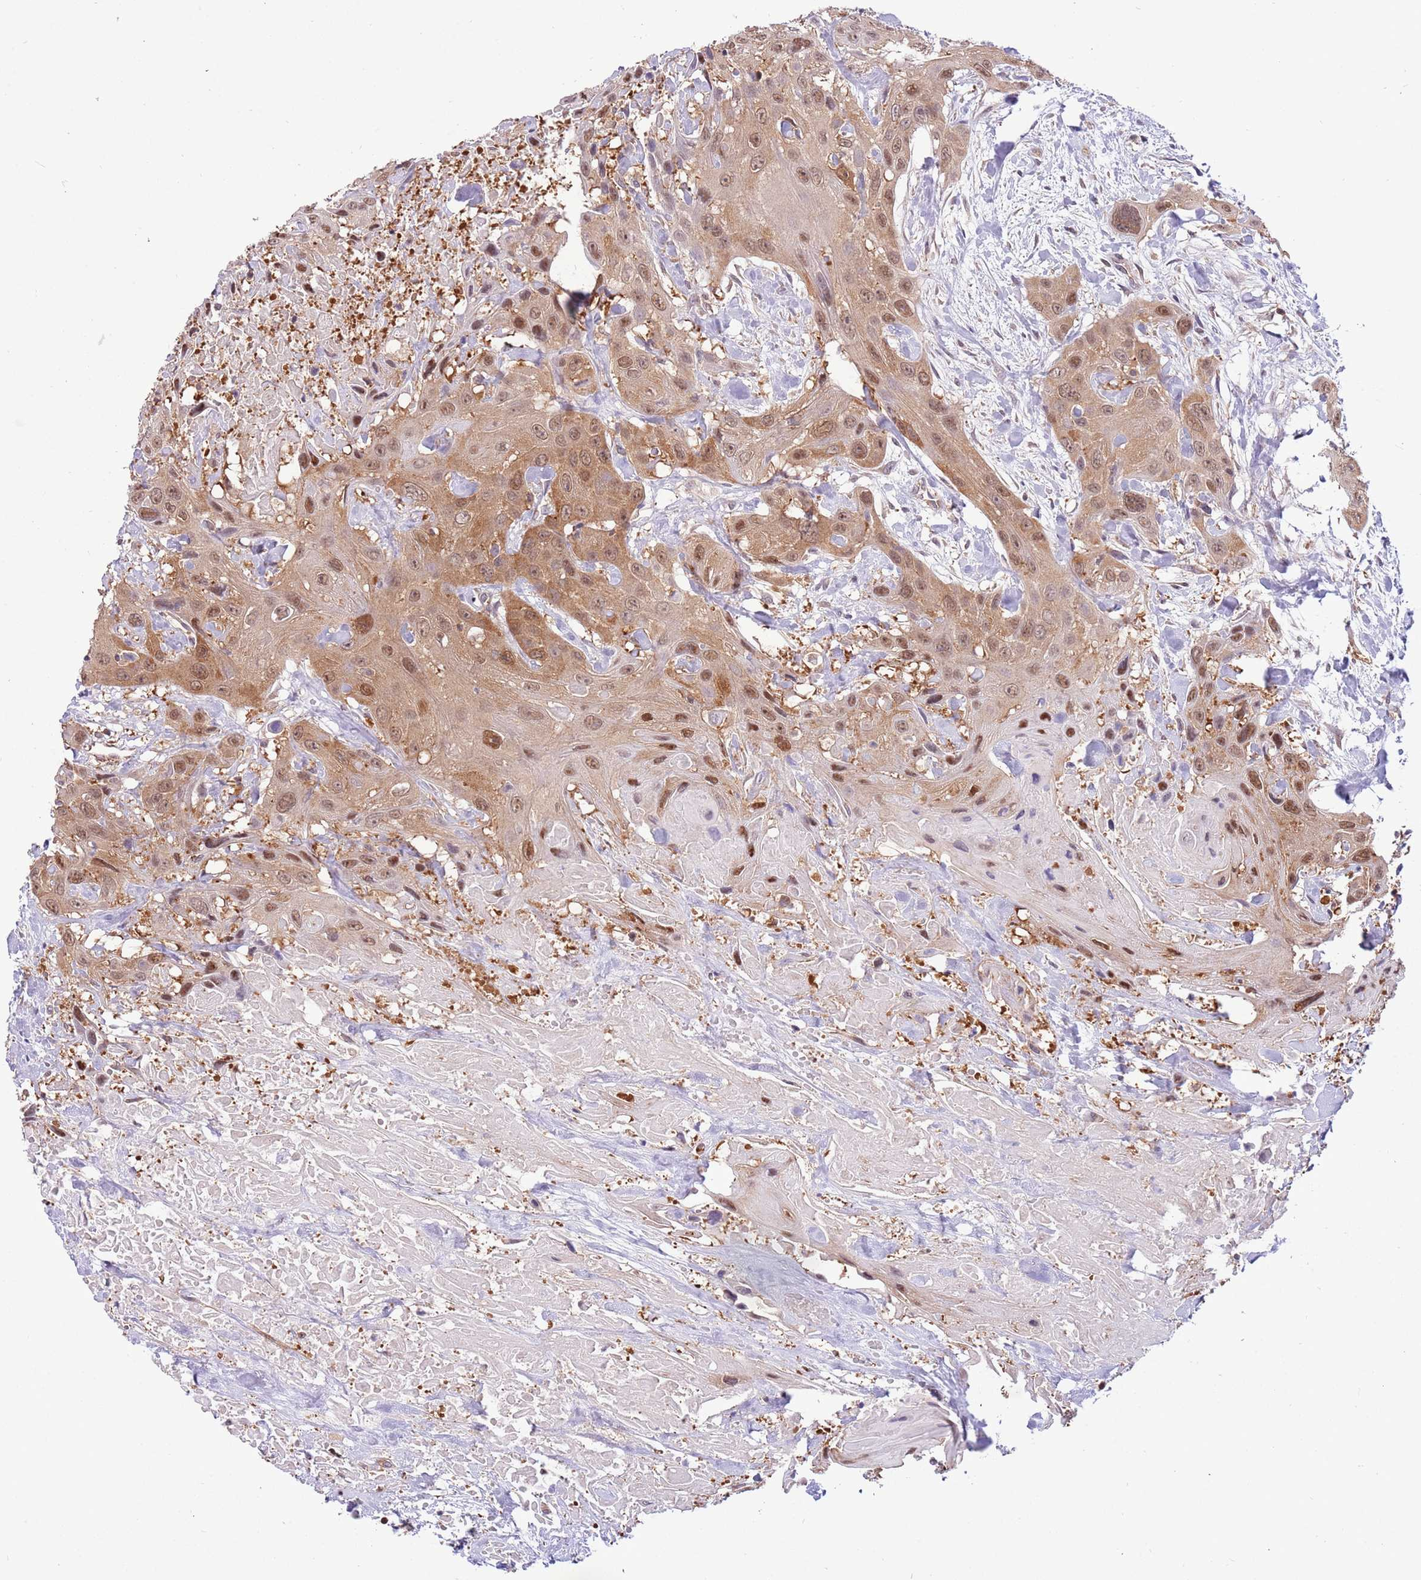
{"staining": {"intensity": "moderate", "quantity": ">75%", "location": "cytoplasmic/membranous,nuclear"}, "tissue": "head and neck cancer", "cell_type": "Tumor cells", "image_type": "cancer", "snomed": [{"axis": "morphology", "description": "Squamous cell carcinoma, NOS"}, {"axis": "topography", "description": "Head-Neck"}], "caption": "A high-resolution image shows immunohistochemistry (IHC) staining of head and neck cancer, which shows moderate cytoplasmic/membranous and nuclear staining in approximately >75% of tumor cells.", "gene": "STIP1", "patient": {"sex": "male", "age": 81}}